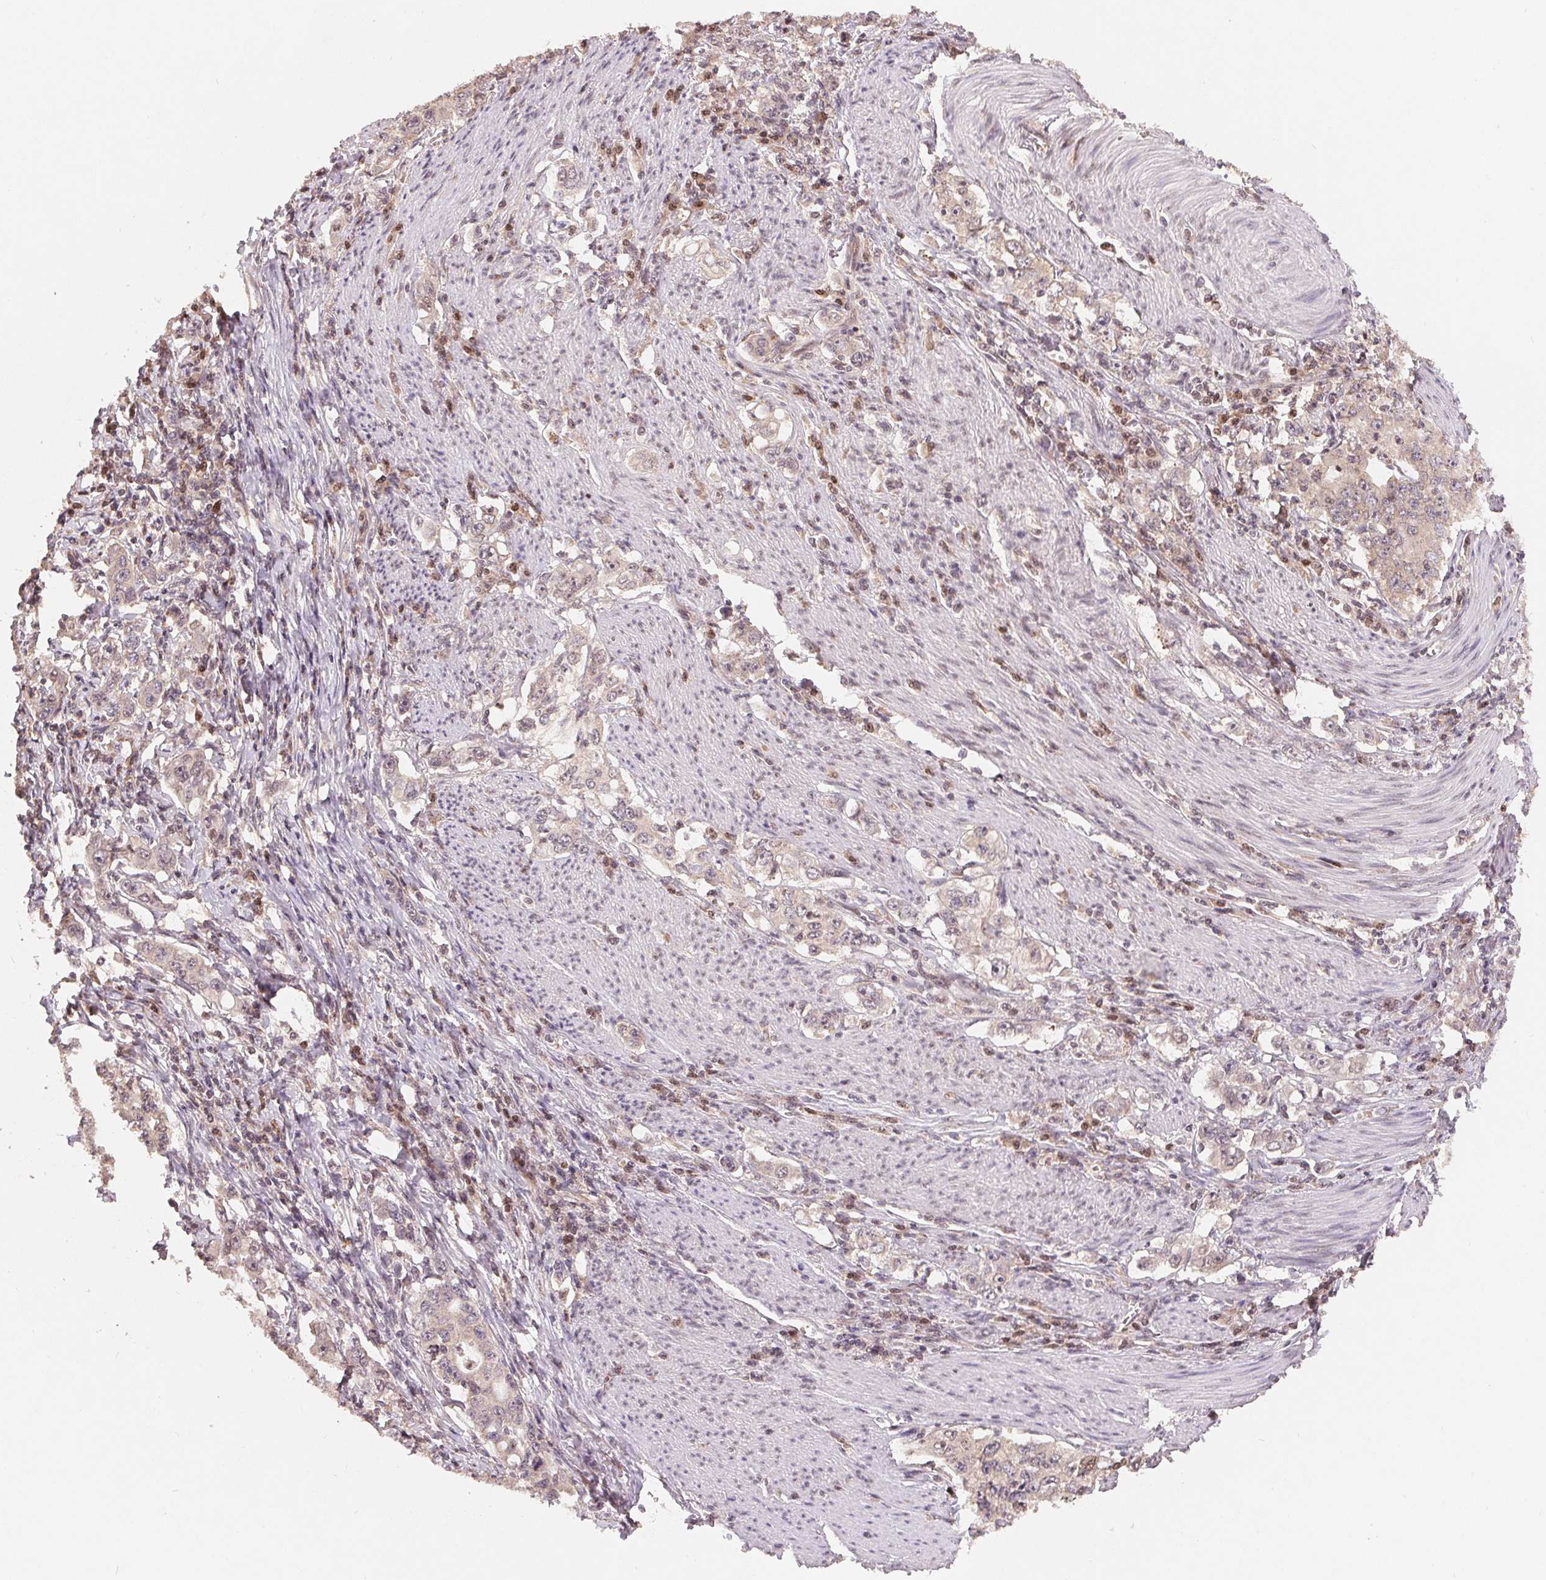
{"staining": {"intensity": "weak", "quantity": "<25%", "location": "nuclear"}, "tissue": "stomach cancer", "cell_type": "Tumor cells", "image_type": "cancer", "snomed": [{"axis": "morphology", "description": "Adenocarcinoma, NOS"}, {"axis": "topography", "description": "Stomach, lower"}], "caption": "Immunohistochemical staining of human adenocarcinoma (stomach) shows no significant expression in tumor cells.", "gene": "HMGN3", "patient": {"sex": "female", "age": 72}}